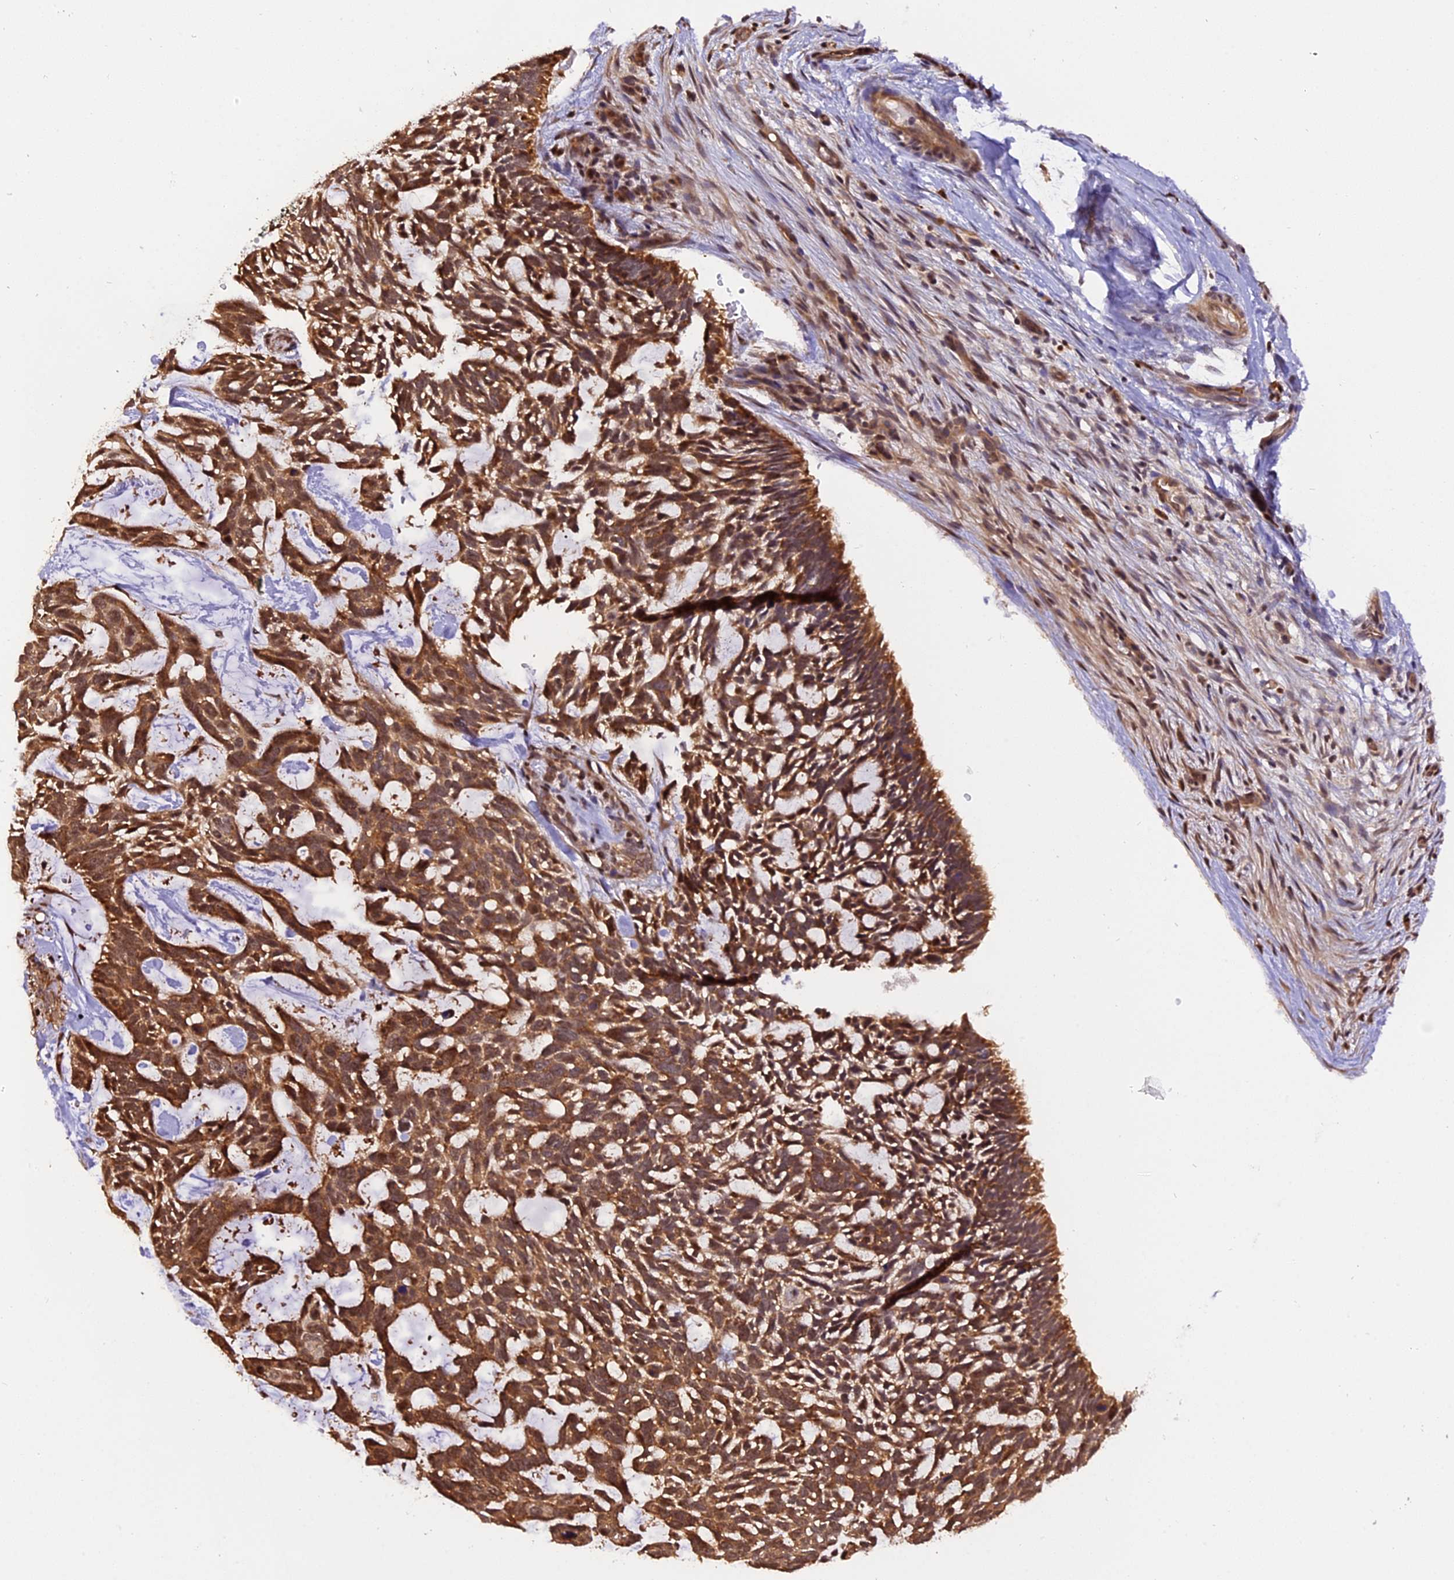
{"staining": {"intensity": "strong", "quantity": ">75%", "location": "cytoplasmic/membranous,nuclear"}, "tissue": "skin cancer", "cell_type": "Tumor cells", "image_type": "cancer", "snomed": [{"axis": "morphology", "description": "Basal cell carcinoma"}, {"axis": "topography", "description": "Skin"}], "caption": "Immunohistochemical staining of skin cancer (basal cell carcinoma) displays high levels of strong cytoplasmic/membranous and nuclear protein expression in approximately >75% of tumor cells.", "gene": "HERPUD1", "patient": {"sex": "male", "age": 88}}